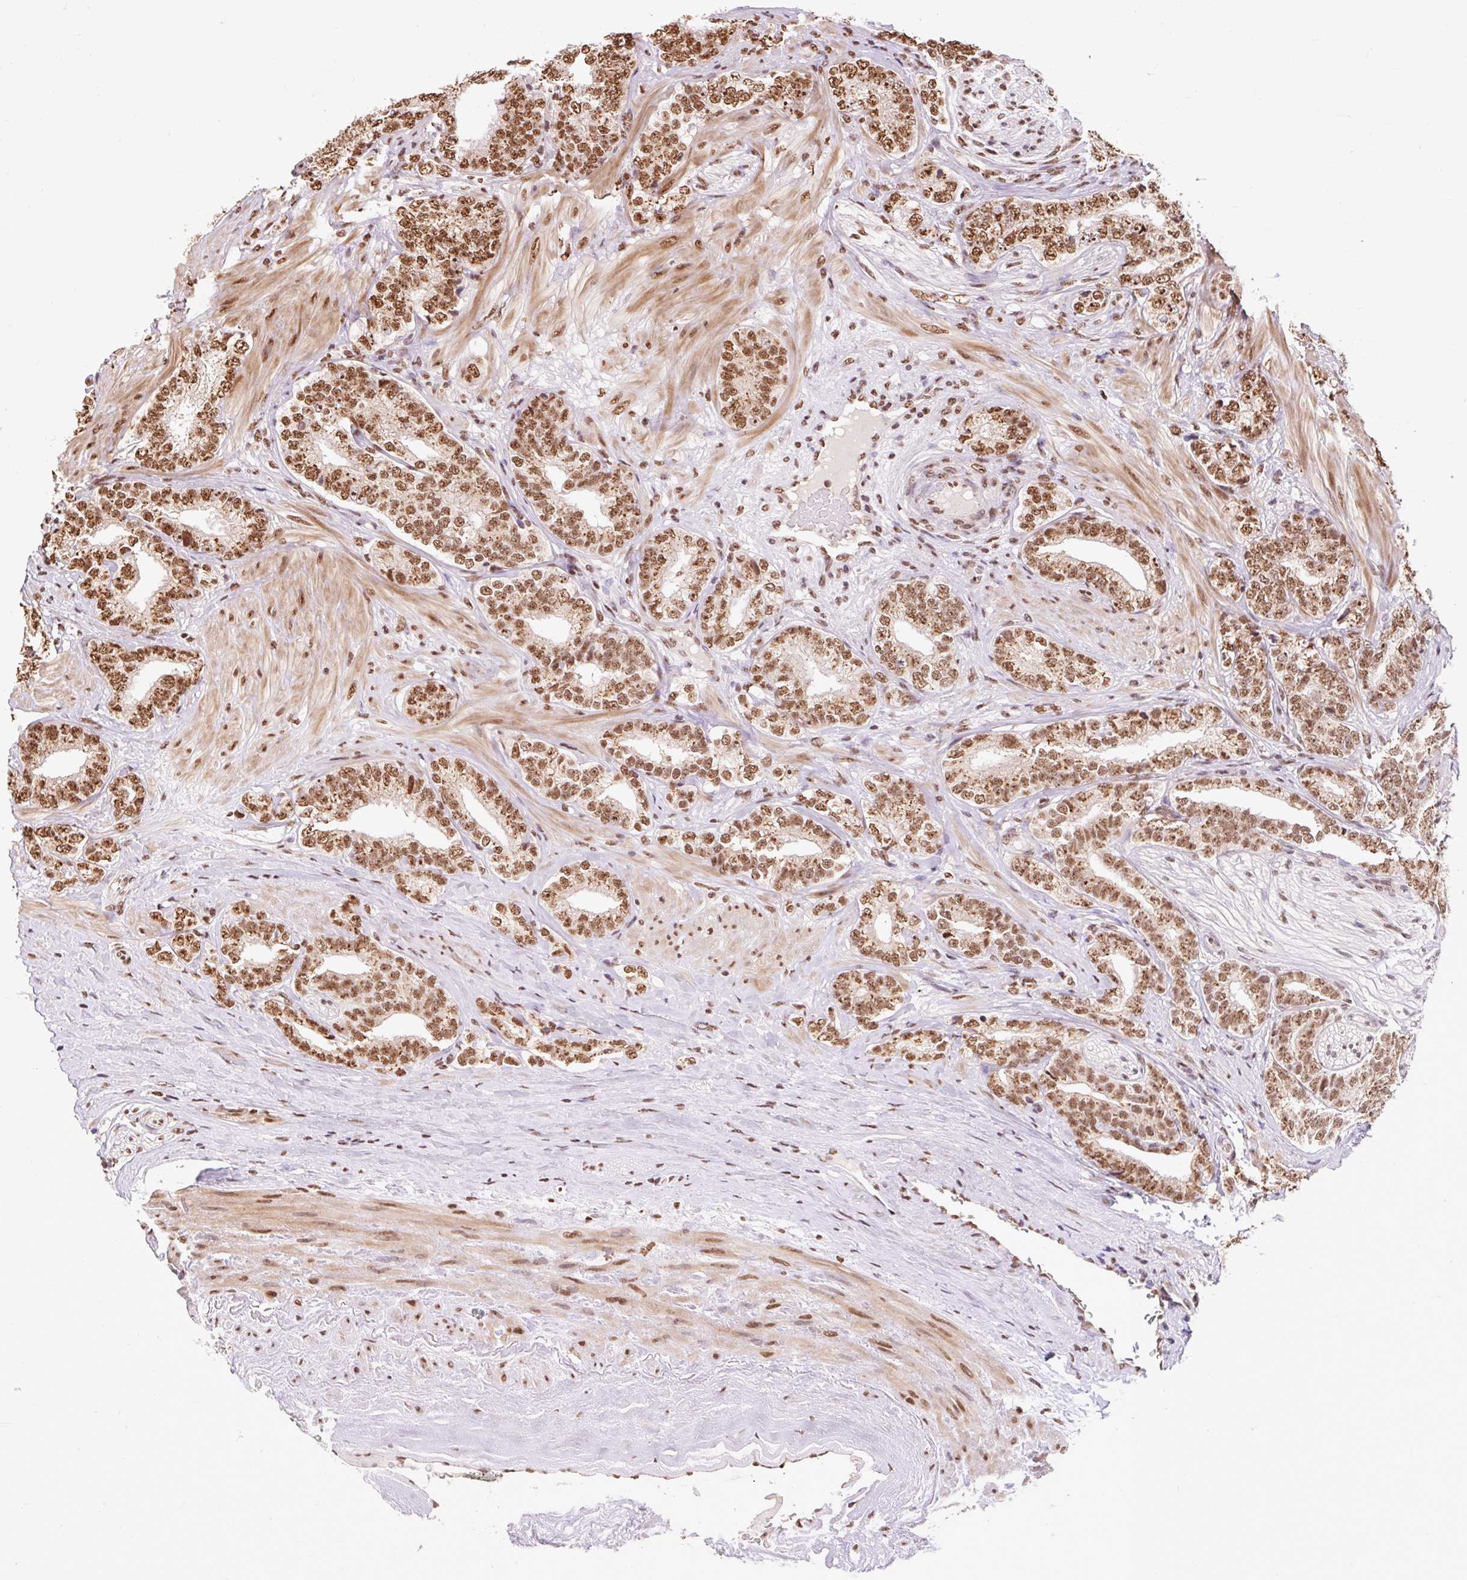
{"staining": {"intensity": "moderate", "quantity": ">75%", "location": "nuclear"}, "tissue": "prostate cancer", "cell_type": "Tumor cells", "image_type": "cancer", "snomed": [{"axis": "morphology", "description": "Adenocarcinoma, High grade"}, {"axis": "topography", "description": "Prostate"}], "caption": "Moderate nuclear protein positivity is appreciated in about >75% of tumor cells in prostate high-grade adenocarcinoma.", "gene": "BICRA", "patient": {"sex": "male", "age": 72}}